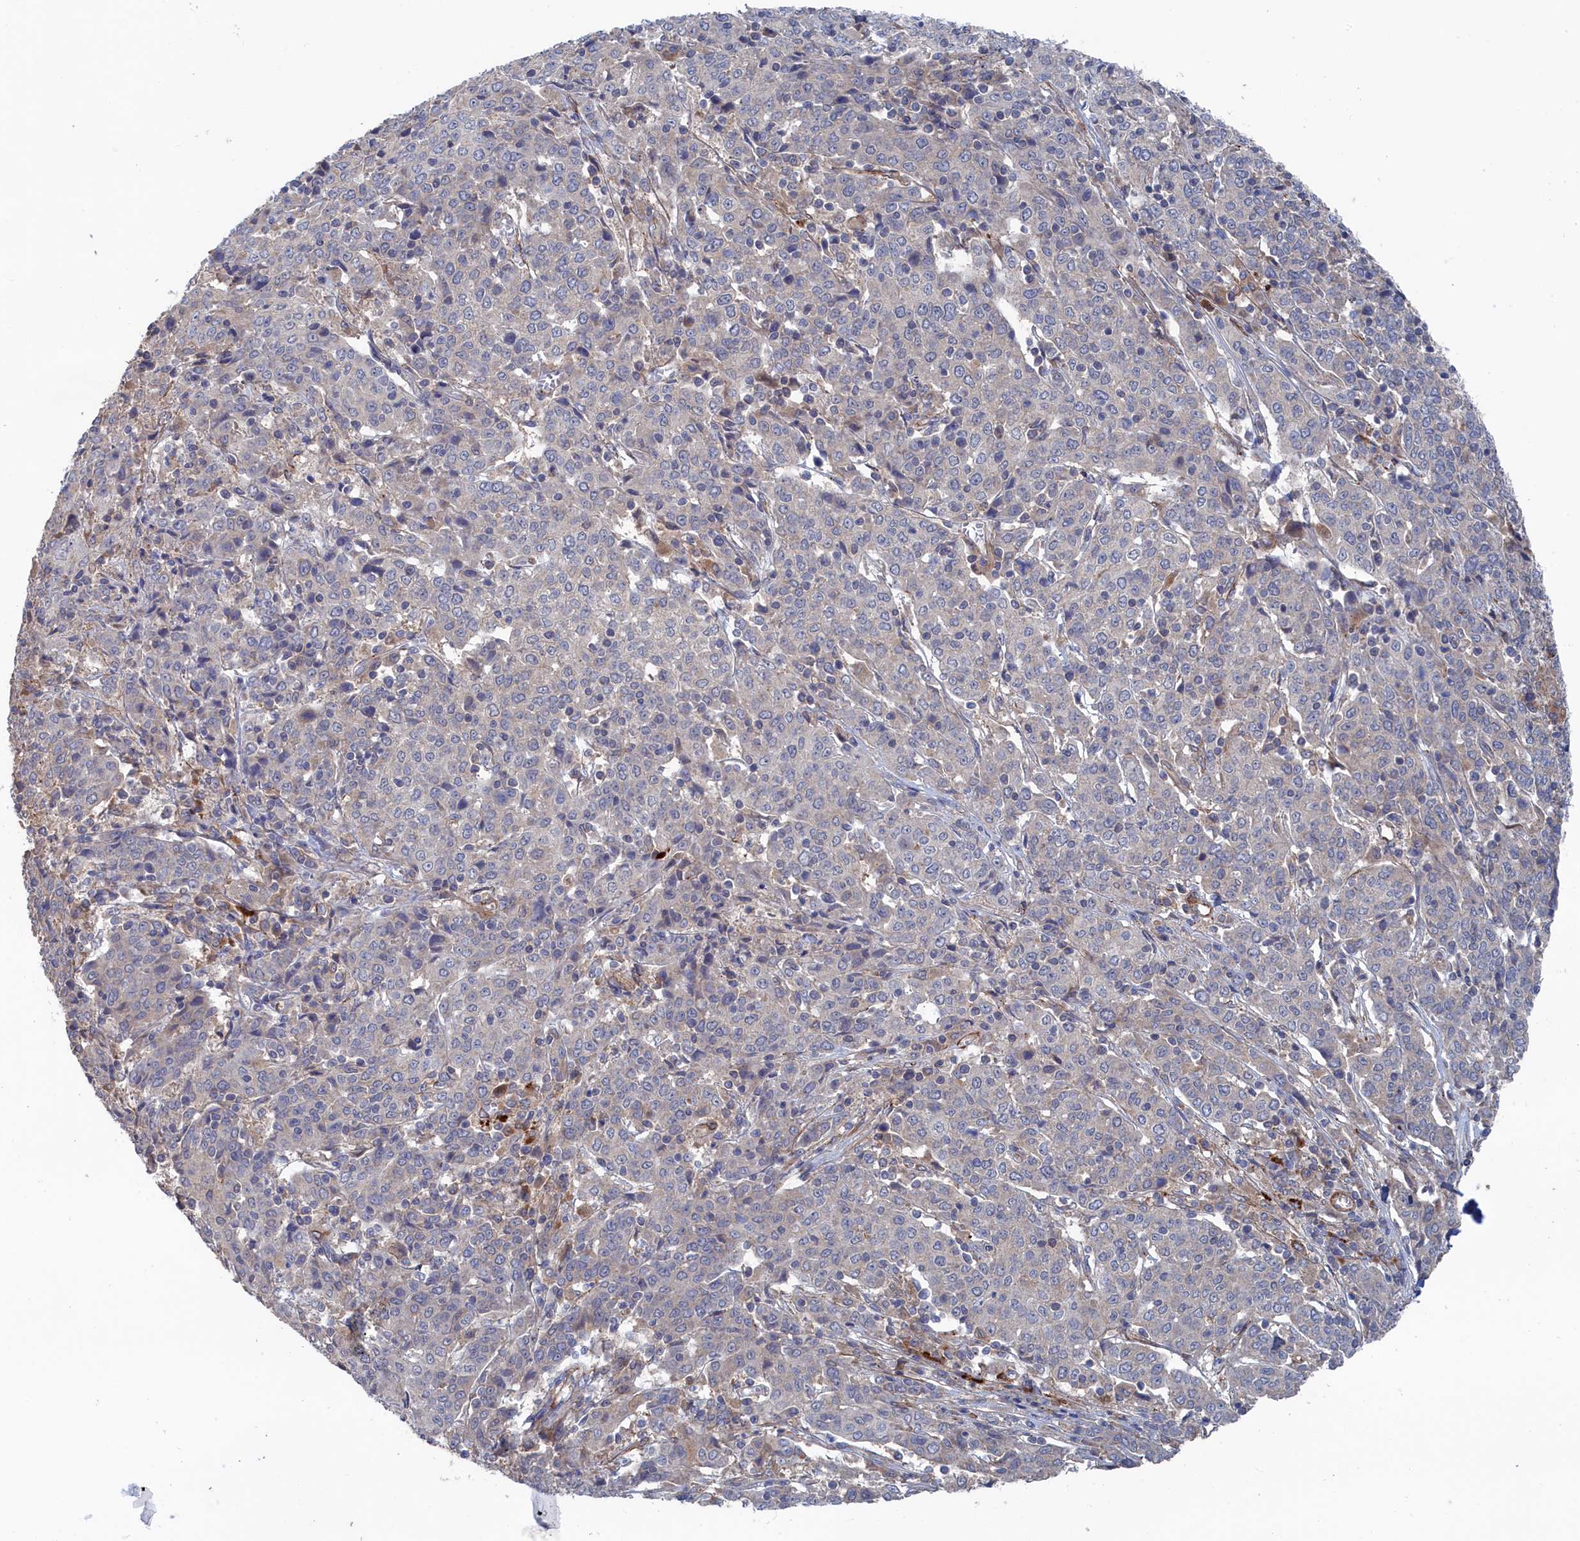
{"staining": {"intensity": "negative", "quantity": "none", "location": "none"}, "tissue": "cervical cancer", "cell_type": "Tumor cells", "image_type": "cancer", "snomed": [{"axis": "morphology", "description": "Squamous cell carcinoma, NOS"}, {"axis": "topography", "description": "Cervix"}], "caption": "Squamous cell carcinoma (cervical) was stained to show a protein in brown. There is no significant staining in tumor cells. (Brightfield microscopy of DAB immunohistochemistry (IHC) at high magnification).", "gene": "FILIP1L", "patient": {"sex": "female", "age": 67}}